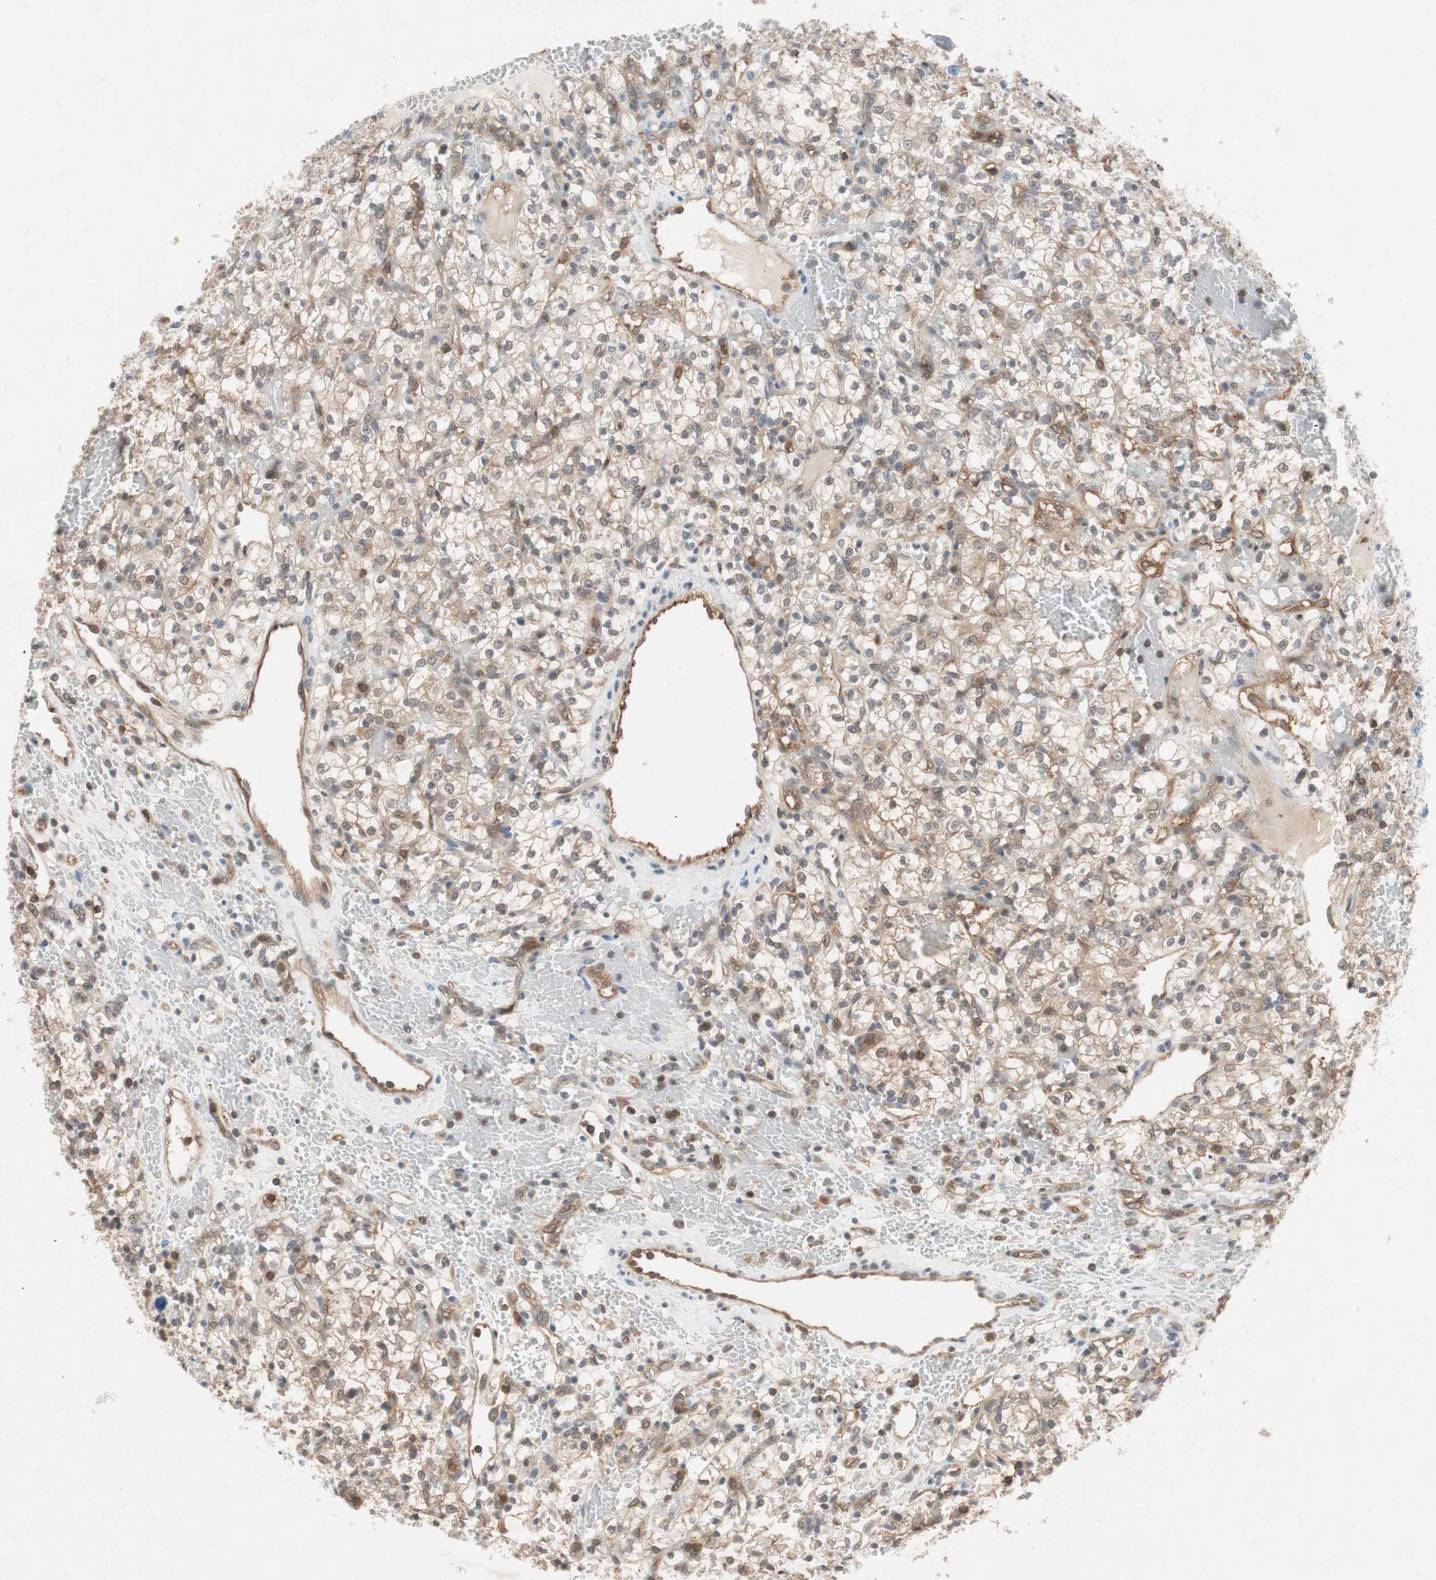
{"staining": {"intensity": "weak", "quantity": "25%-75%", "location": "cytoplasmic/membranous"}, "tissue": "renal cancer", "cell_type": "Tumor cells", "image_type": "cancer", "snomed": [{"axis": "morphology", "description": "Adenocarcinoma, NOS"}, {"axis": "topography", "description": "Kidney"}], "caption": "Immunohistochemistry of renal cancer demonstrates low levels of weak cytoplasmic/membranous positivity in approximately 25%-75% of tumor cells.", "gene": "GALT", "patient": {"sex": "female", "age": 60}}